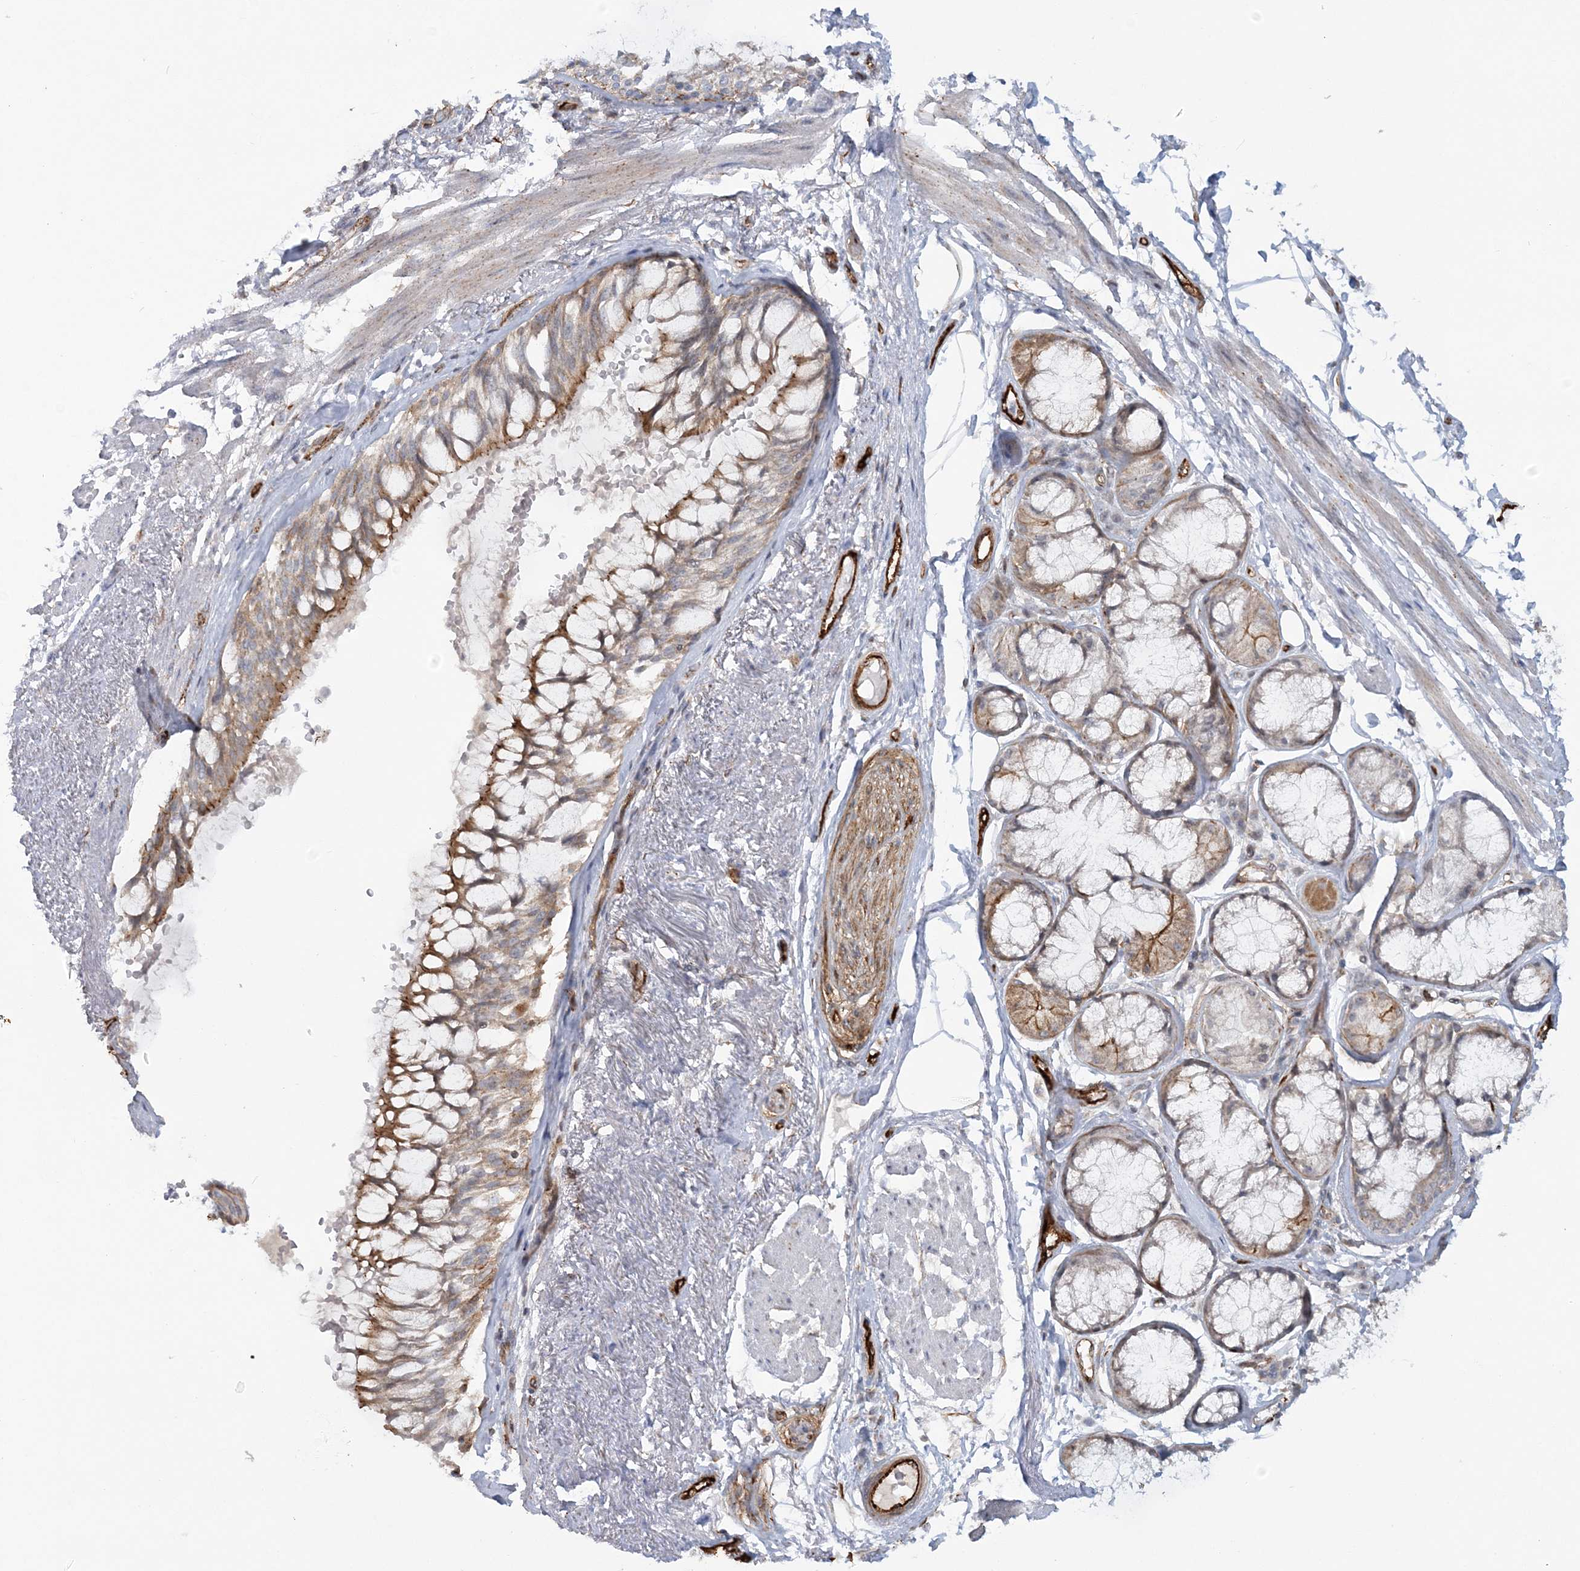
{"staining": {"intensity": "negative", "quantity": "none", "location": "none"}, "tissue": "adipose tissue", "cell_type": "Adipocytes", "image_type": "normal", "snomed": [{"axis": "morphology", "description": "Normal tissue, NOS"}, {"axis": "topography", "description": "Bronchus"}], "caption": "IHC image of unremarkable human adipose tissue stained for a protein (brown), which displays no staining in adipocytes. (DAB (3,3'-diaminobenzidine) IHC with hematoxylin counter stain).", "gene": "AFAP1L2", "patient": {"sex": "male", "age": 66}}